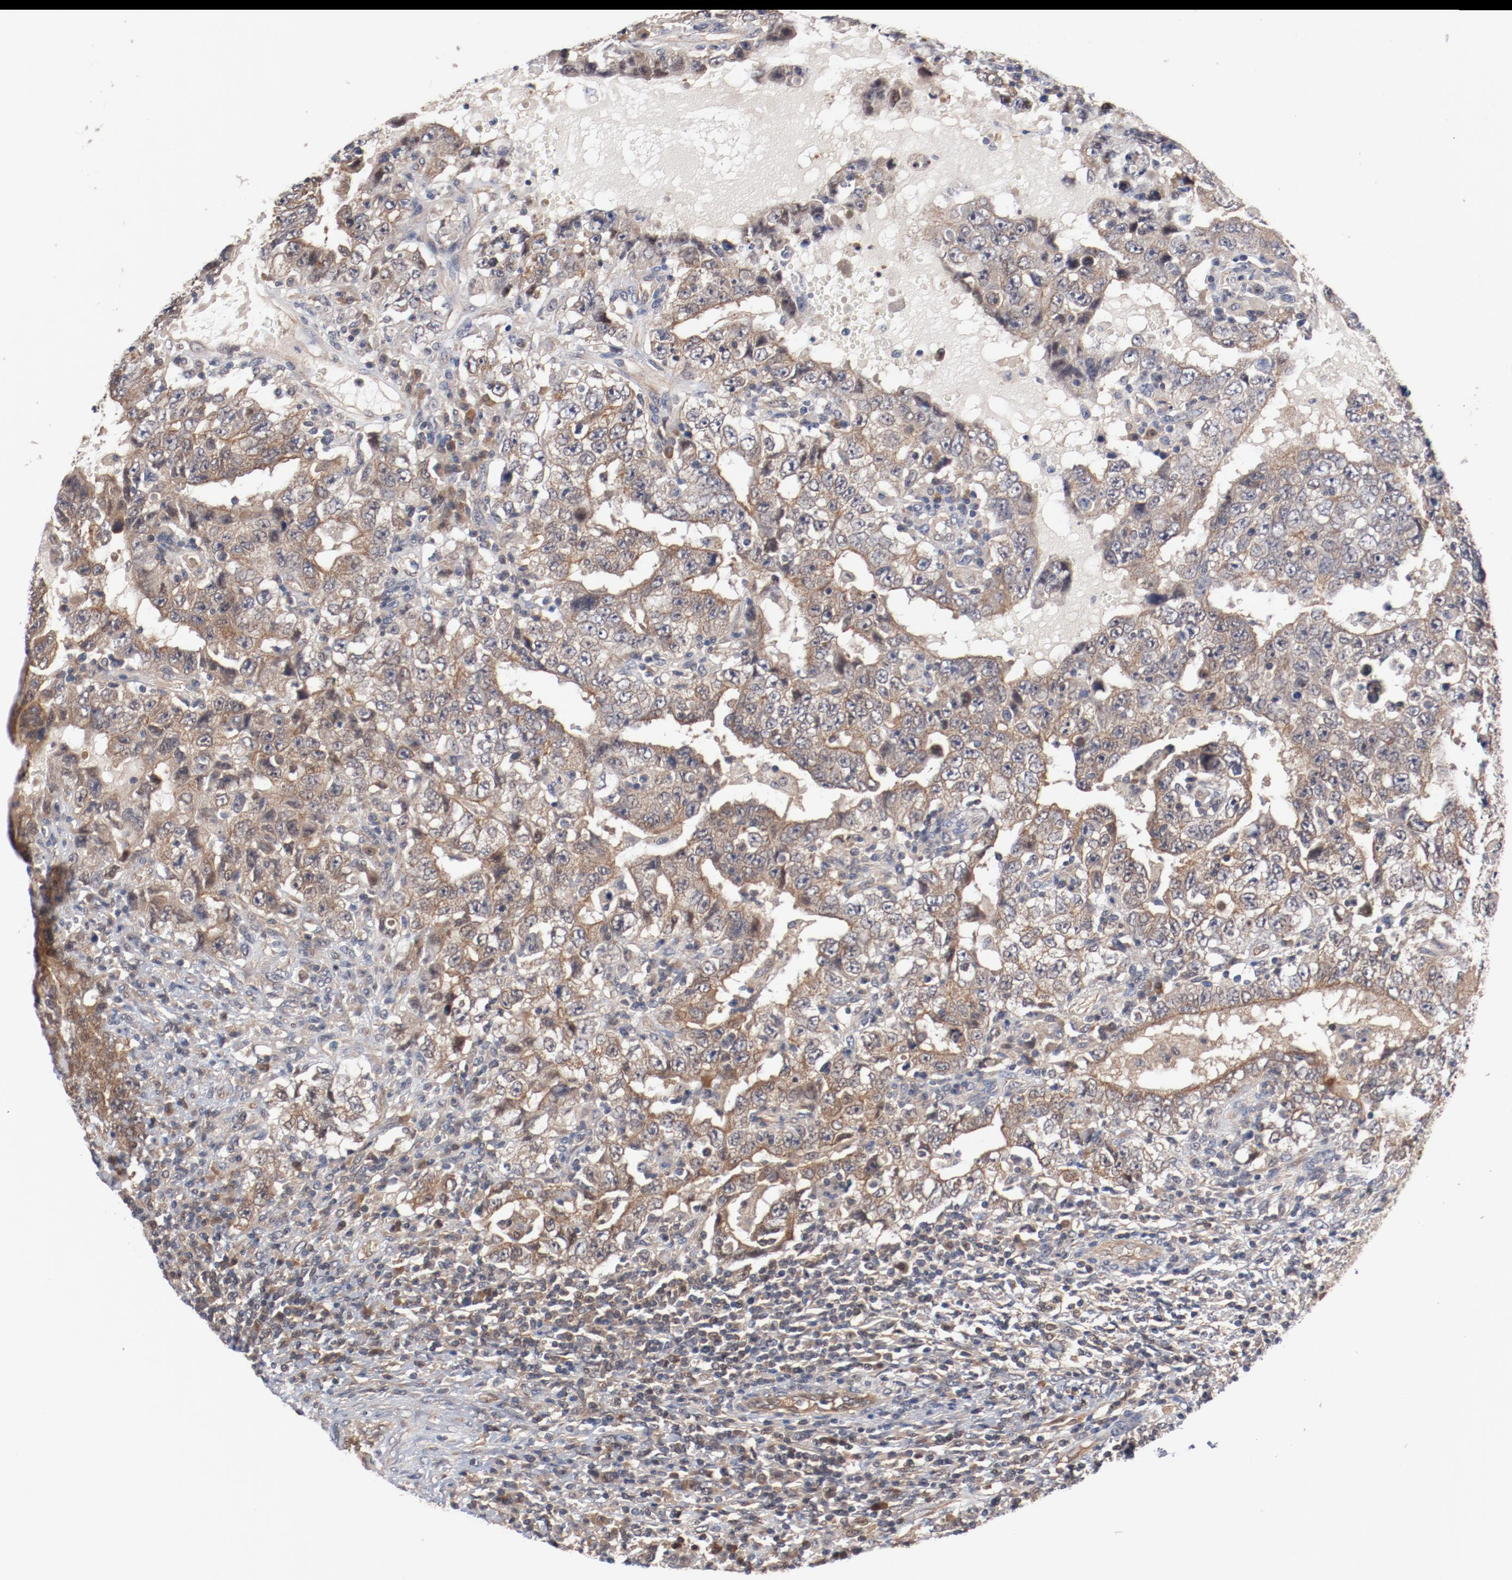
{"staining": {"intensity": "negative", "quantity": "none", "location": "none"}, "tissue": "testis cancer", "cell_type": "Tumor cells", "image_type": "cancer", "snomed": [{"axis": "morphology", "description": "Carcinoma, Embryonal, NOS"}, {"axis": "topography", "description": "Testis"}], "caption": "The photomicrograph shows no staining of tumor cells in testis cancer (embryonal carcinoma).", "gene": "PITPNM2", "patient": {"sex": "male", "age": 26}}